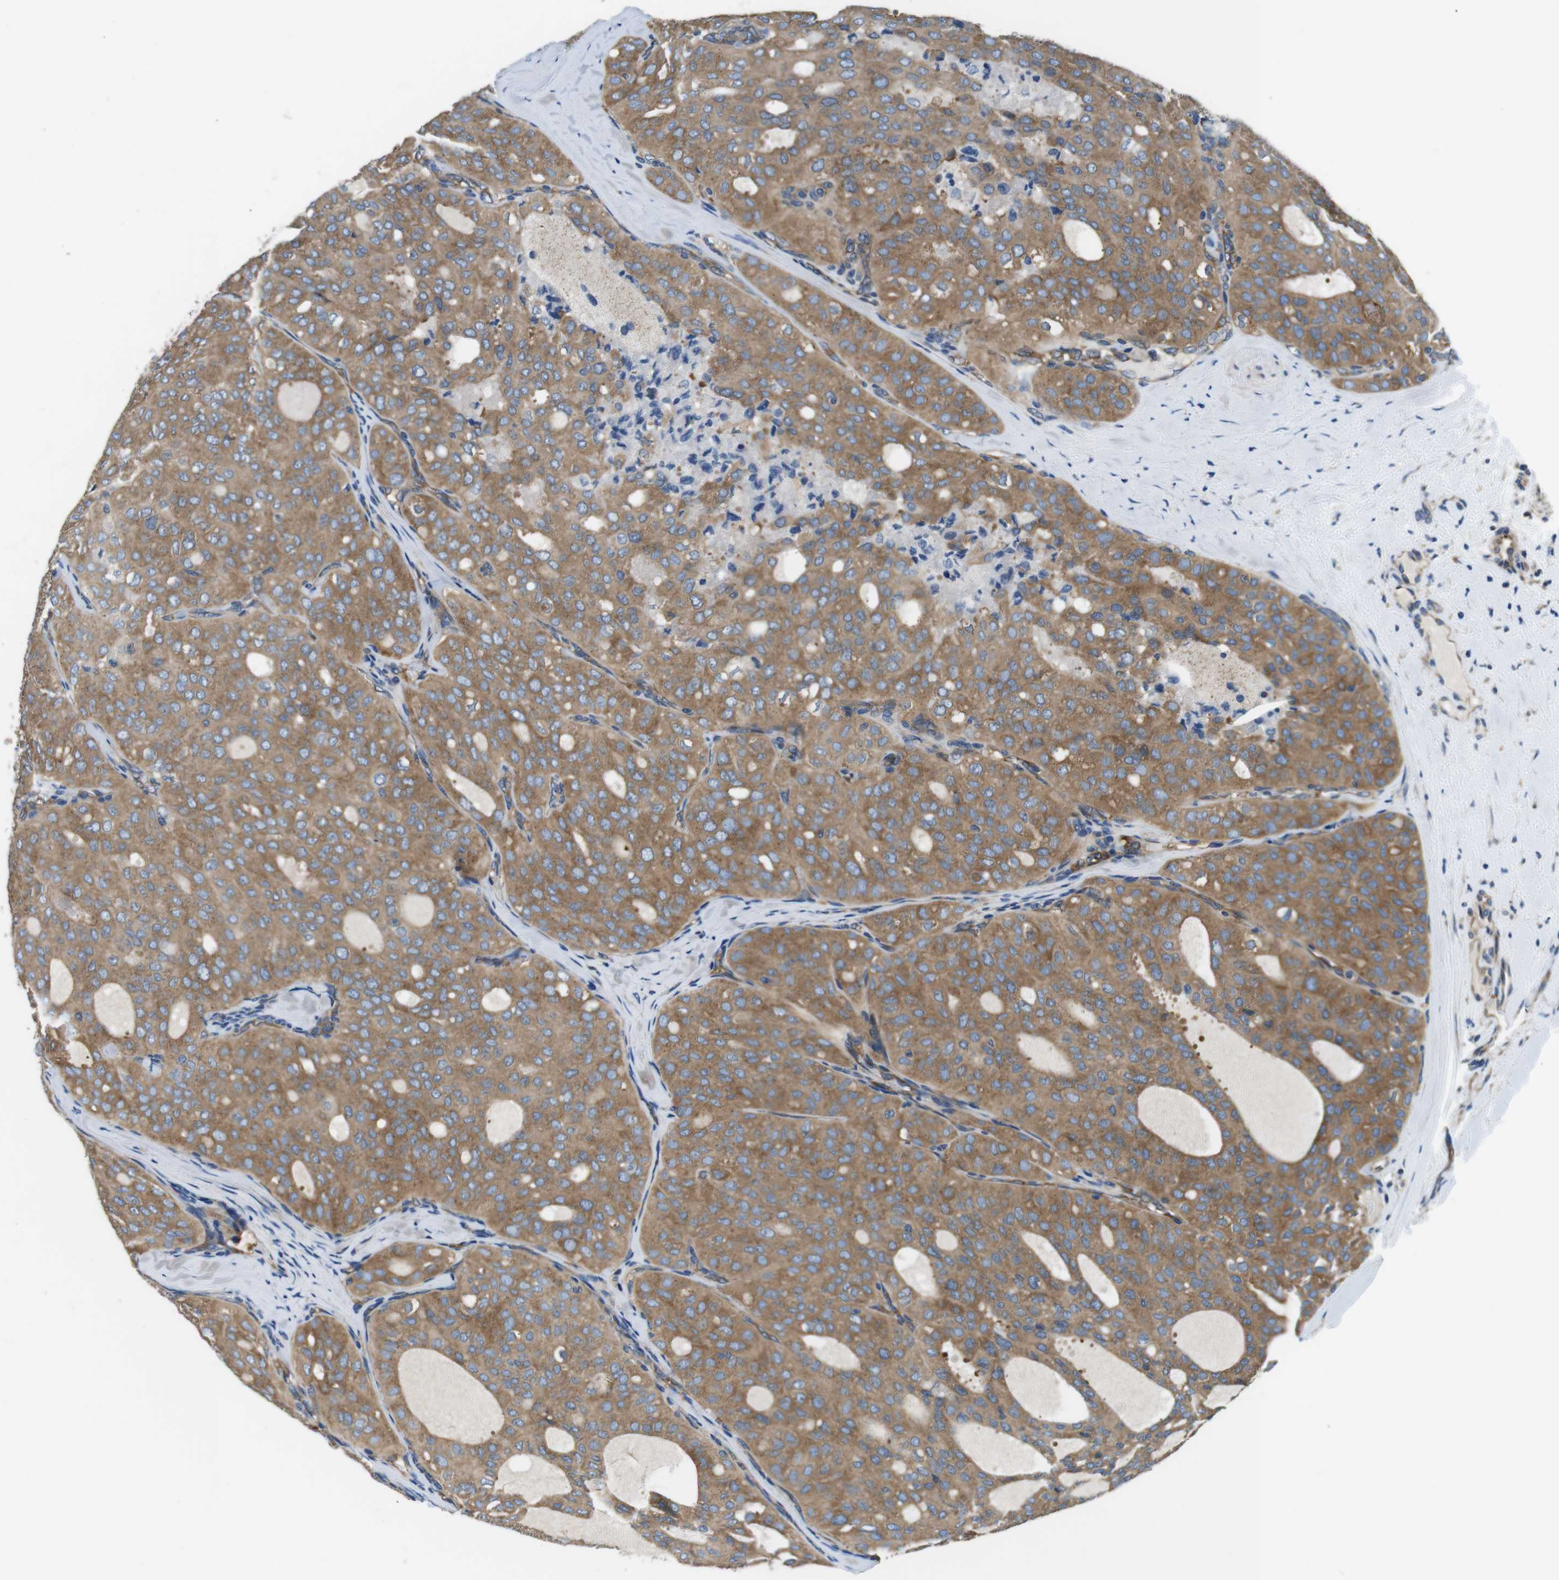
{"staining": {"intensity": "moderate", "quantity": ">75%", "location": "cytoplasmic/membranous"}, "tissue": "thyroid cancer", "cell_type": "Tumor cells", "image_type": "cancer", "snomed": [{"axis": "morphology", "description": "Follicular adenoma carcinoma, NOS"}, {"axis": "topography", "description": "Thyroid gland"}], "caption": "Moderate cytoplasmic/membranous protein expression is seen in approximately >75% of tumor cells in thyroid follicular adenoma carcinoma. The protein is shown in brown color, while the nuclei are stained blue.", "gene": "DENND4C", "patient": {"sex": "male", "age": 75}}